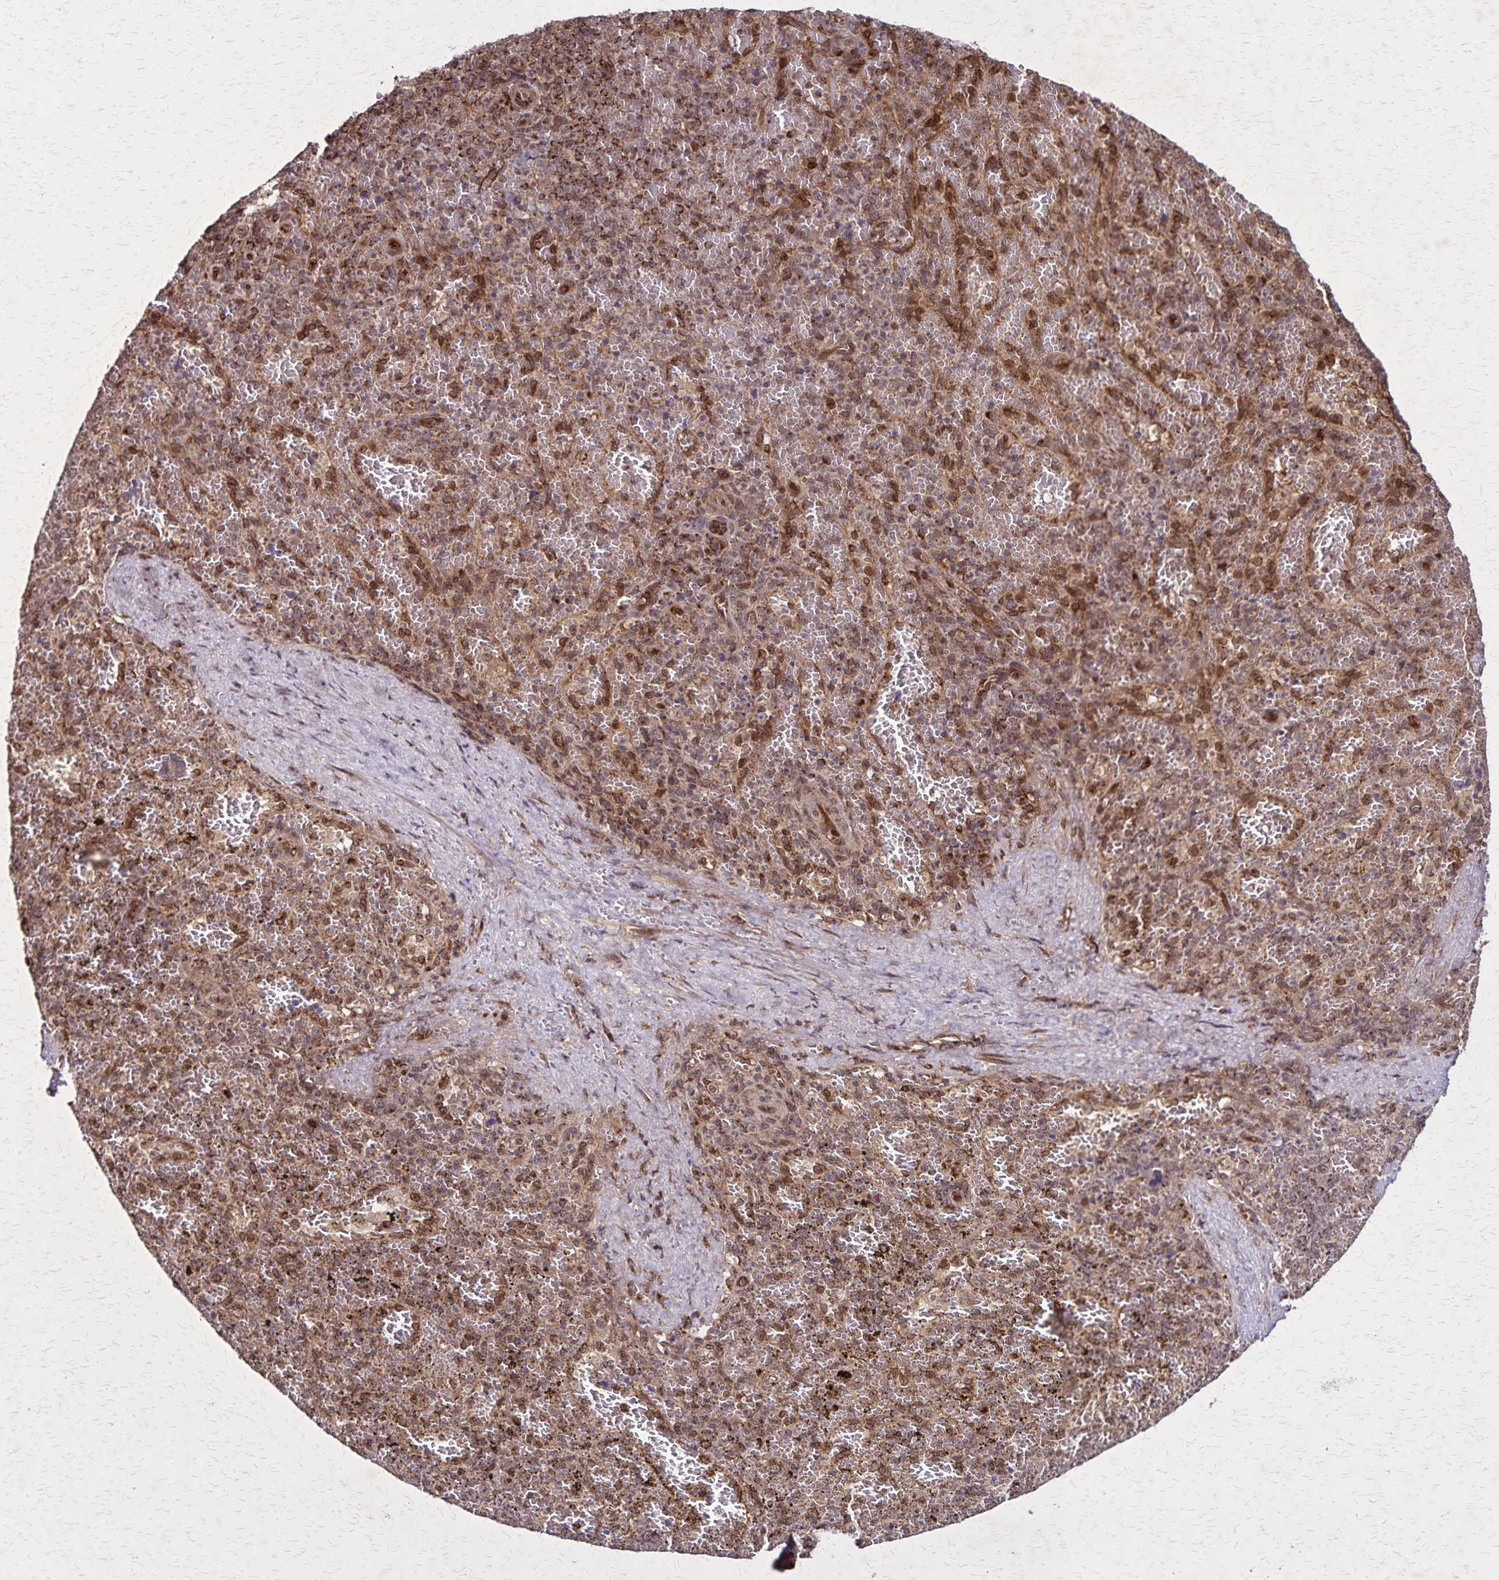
{"staining": {"intensity": "moderate", "quantity": "25%-75%", "location": "cytoplasmic/membranous"}, "tissue": "spleen", "cell_type": "Cells in red pulp", "image_type": "normal", "snomed": [{"axis": "morphology", "description": "Normal tissue, NOS"}, {"axis": "topography", "description": "Spleen"}], "caption": "Cells in red pulp demonstrate medium levels of moderate cytoplasmic/membranous positivity in about 25%-75% of cells in benign spleen. (DAB IHC with brightfield microscopy, high magnification).", "gene": "NFS1", "patient": {"sex": "female", "age": 50}}